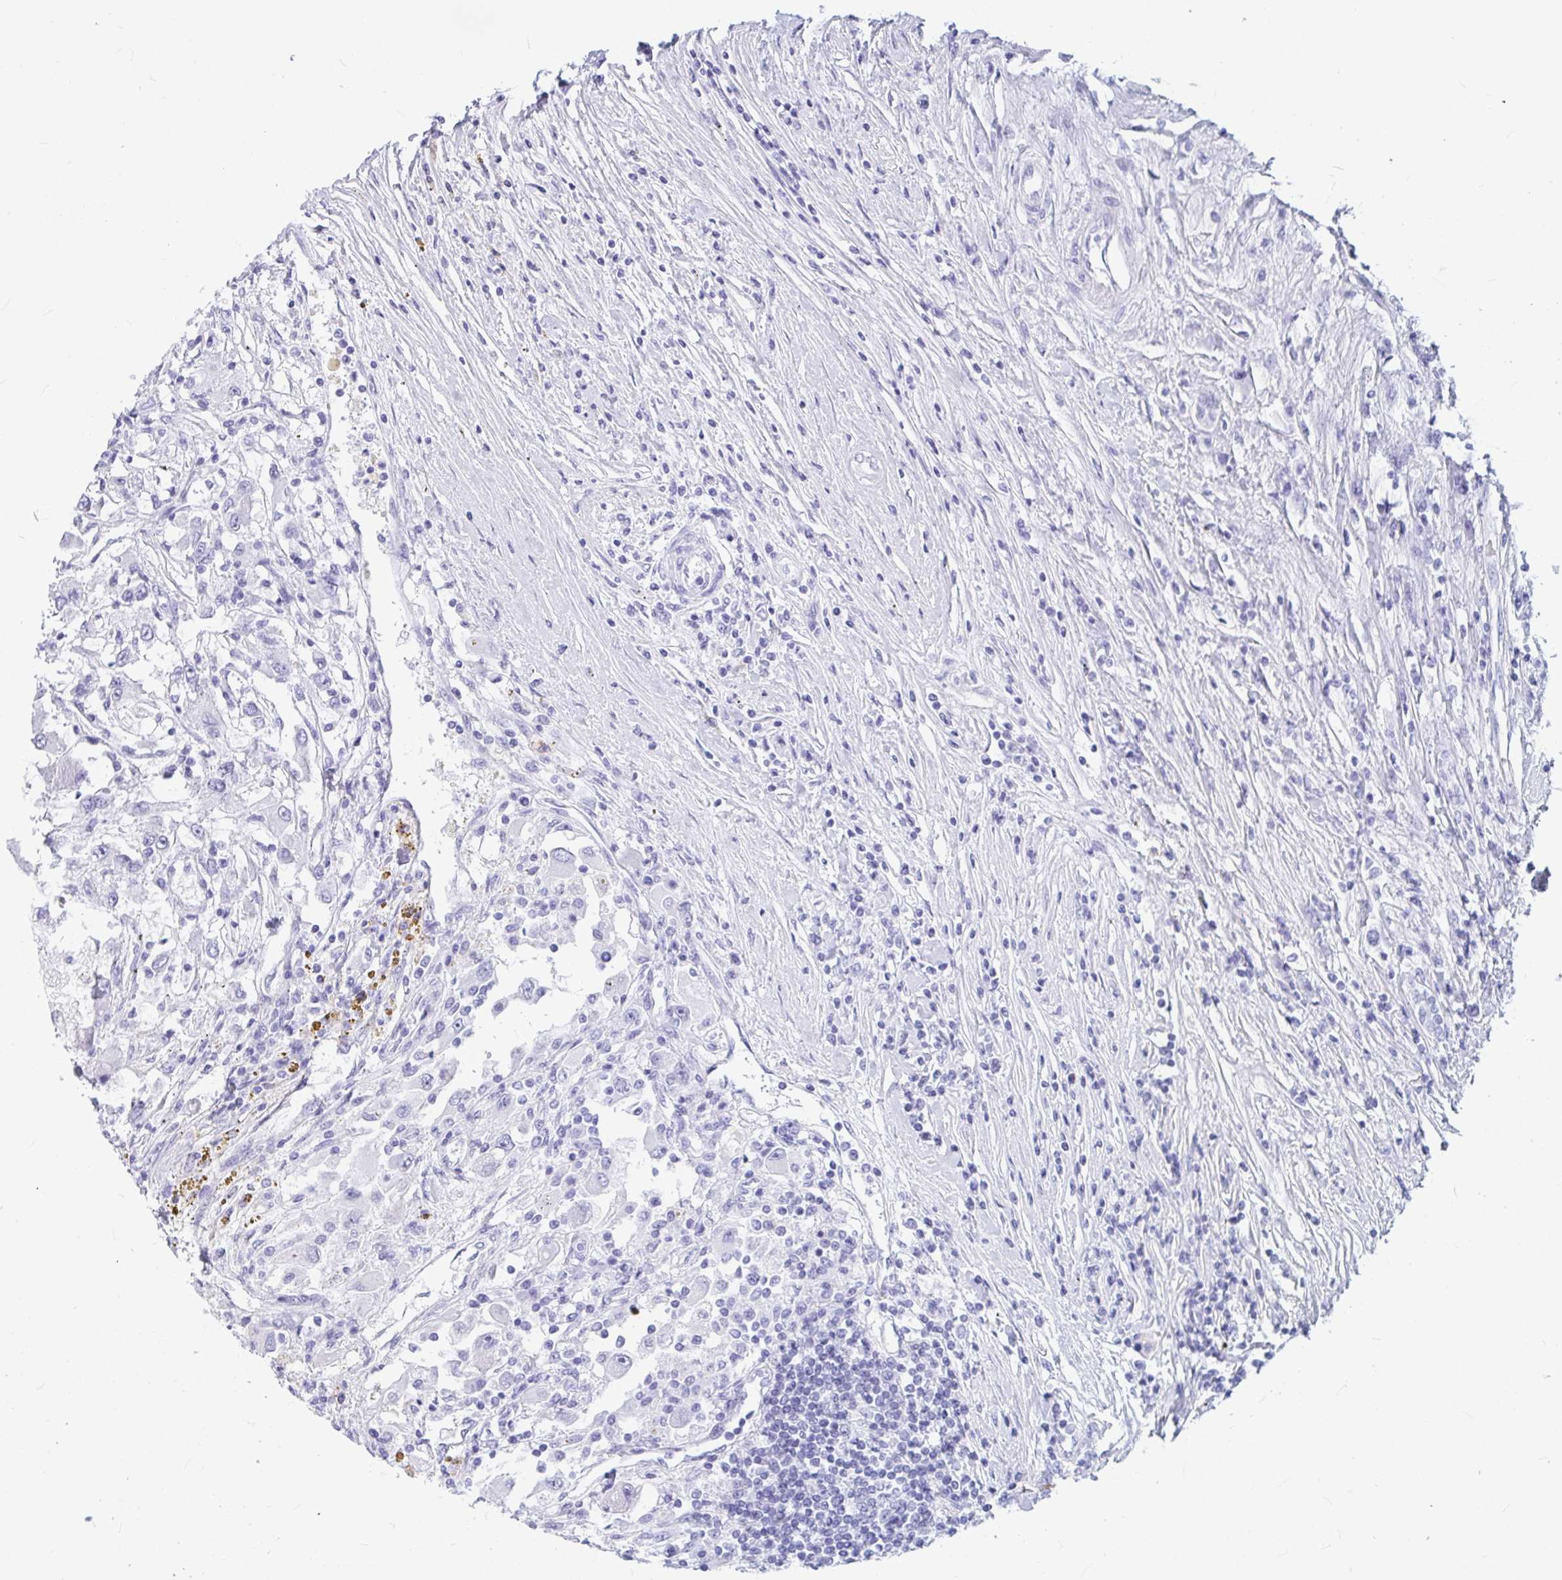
{"staining": {"intensity": "negative", "quantity": "none", "location": "none"}, "tissue": "renal cancer", "cell_type": "Tumor cells", "image_type": "cancer", "snomed": [{"axis": "morphology", "description": "Adenocarcinoma, NOS"}, {"axis": "topography", "description": "Kidney"}], "caption": "This is an immunohistochemistry (IHC) photomicrograph of renal cancer (adenocarcinoma). There is no positivity in tumor cells.", "gene": "OR5J2", "patient": {"sex": "female", "age": 67}}